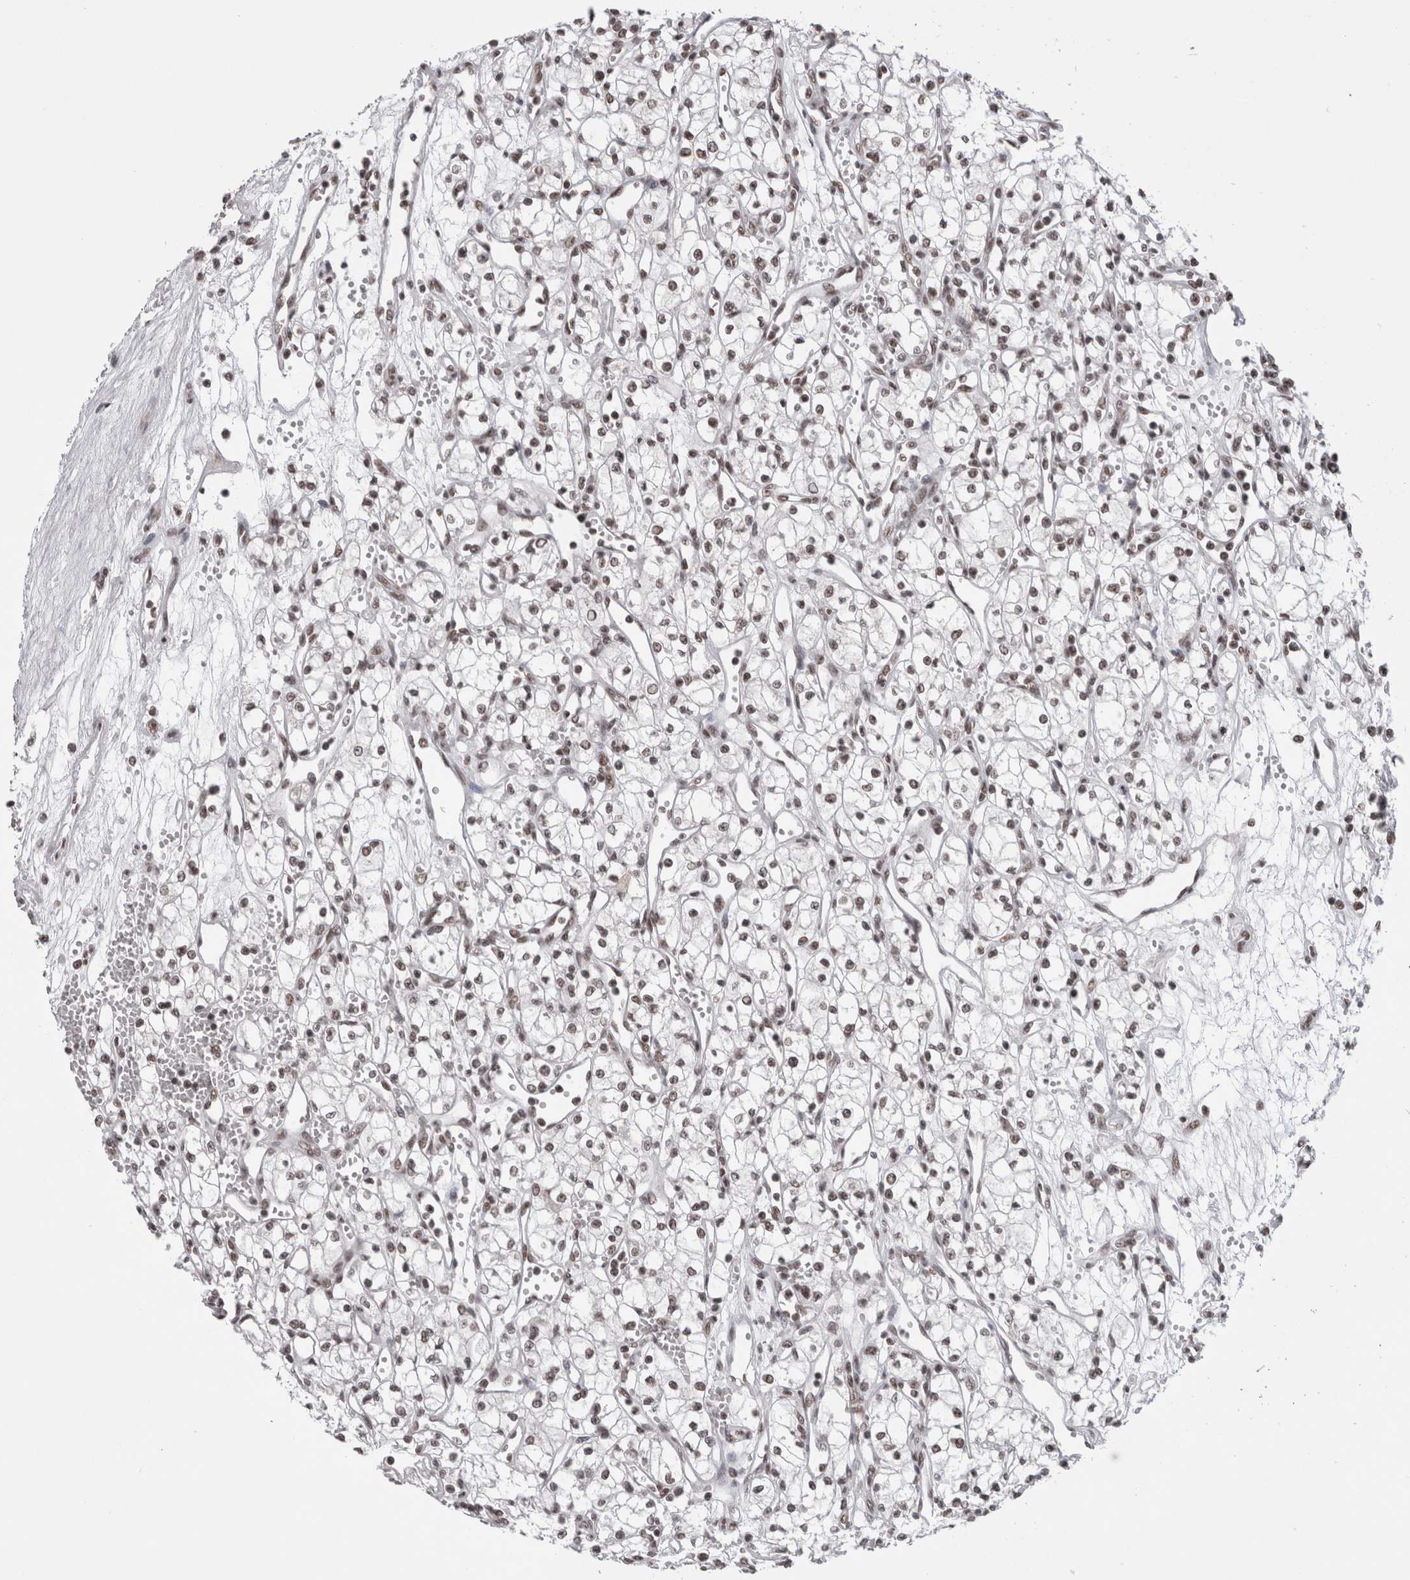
{"staining": {"intensity": "weak", "quantity": ">75%", "location": "nuclear"}, "tissue": "renal cancer", "cell_type": "Tumor cells", "image_type": "cancer", "snomed": [{"axis": "morphology", "description": "Adenocarcinoma, NOS"}, {"axis": "topography", "description": "Kidney"}], "caption": "DAB (3,3'-diaminobenzidine) immunohistochemical staining of human adenocarcinoma (renal) exhibits weak nuclear protein staining in about >75% of tumor cells. The protein of interest is stained brown, and the nuclei are stained in blue (DAB IHC with brightfield microscopy, high magnification).", "gene": "SMC1A", "patient": {"sex": "male", "age": 59}}